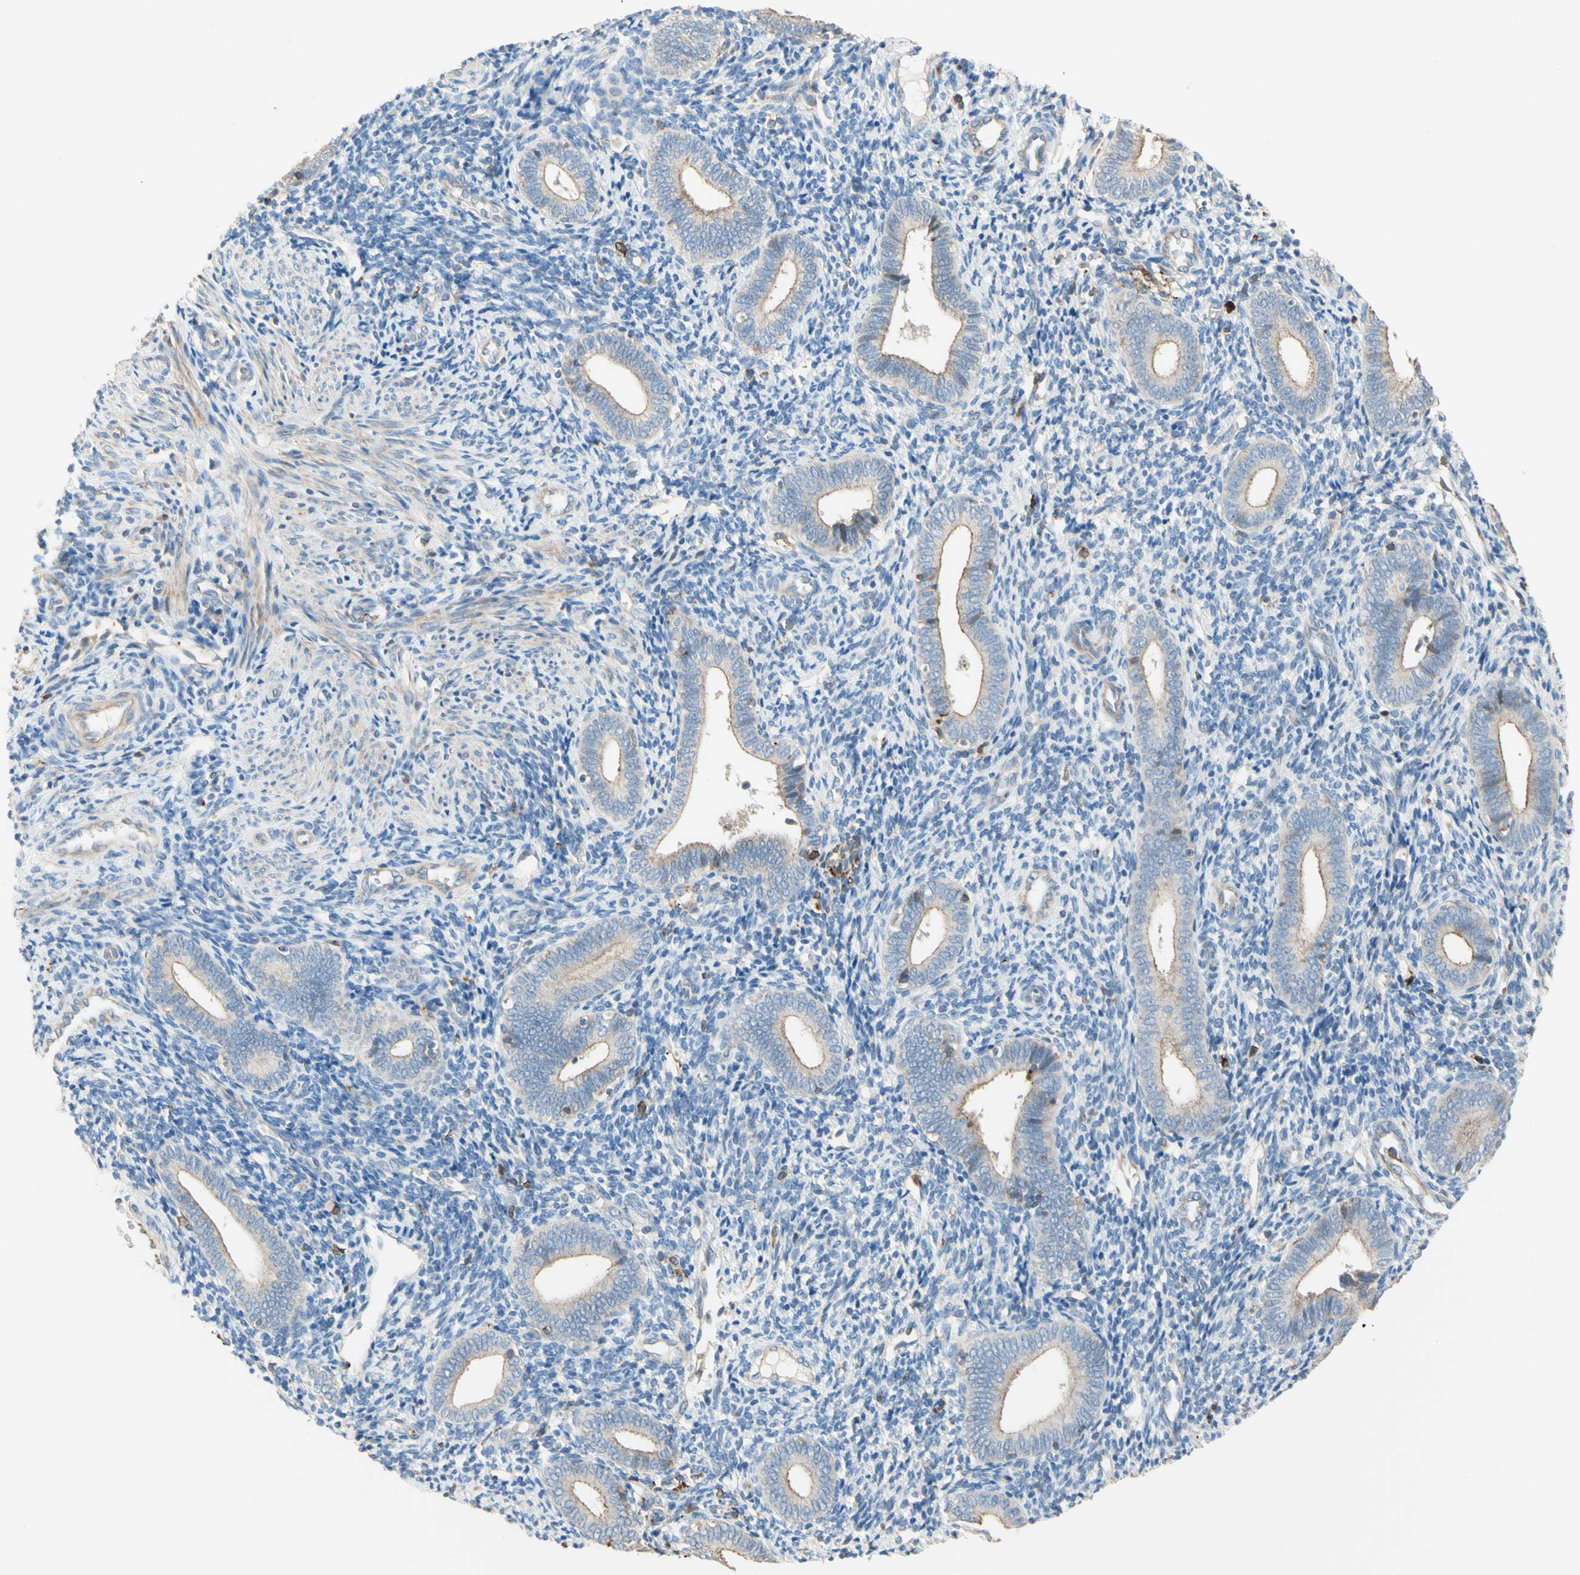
{"staining": {"intensity": "weak", "quantity": "25%-75%", "location": "cytoplasmic/membranous"}, "tissue": "endometrium", "cell_type": "Cells in endometrial stroma", "image_type": "normal", "snomed": [{"axis": "morphology", "description": "Normal tissue, NOS"}, {"axis": "topography", "description": "Uterus"}, {"axis": "topography", "description": "Endometrium"}], "caption": "Immunohistochemical staining of normal endometrium exhibits 25%-75% levels of weak cytoplasmic/membranous protein expression in about 25%-75% of cells in endometrial stroma. (IHC, brightfield microscopy, high magnification).", "gene": "SEMA4C", "patient": {"sex": "female", "age": 33}}